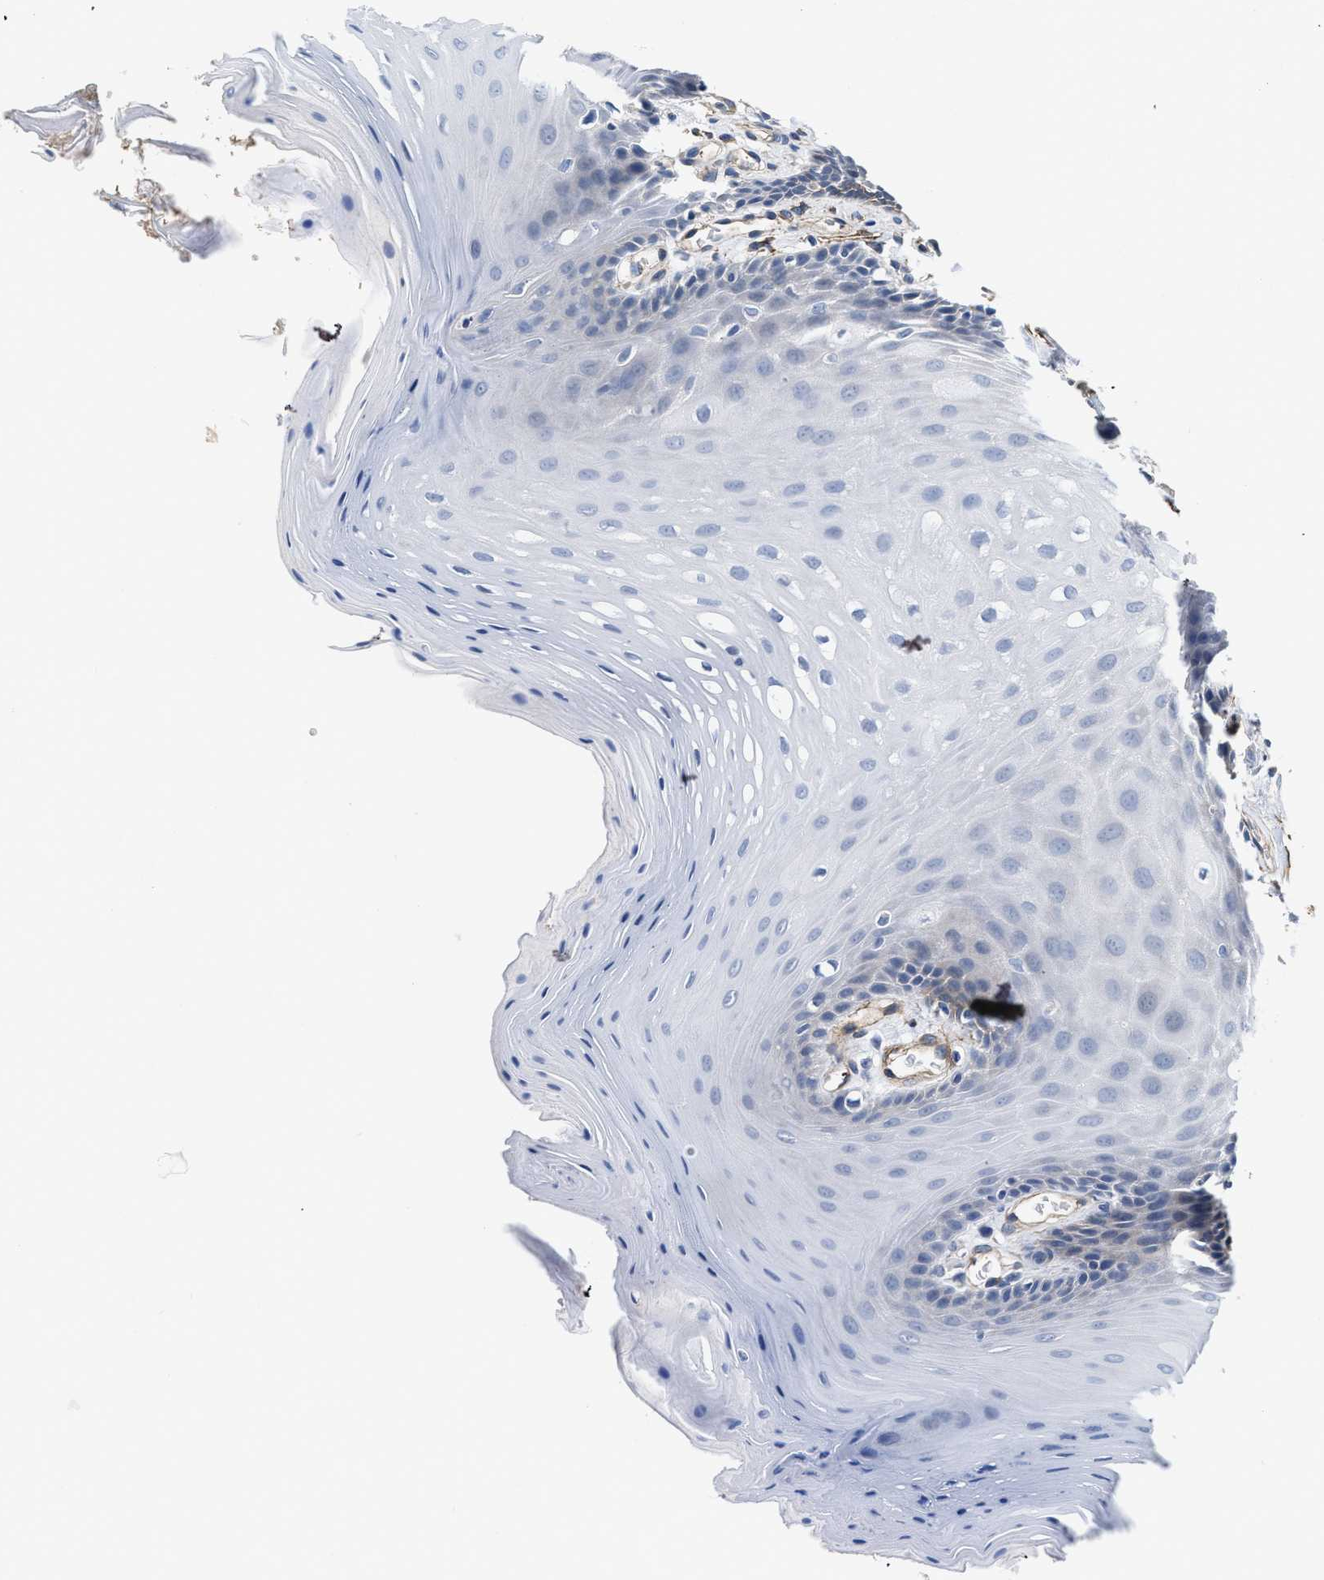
{"staining": {"intensity": "negative", "quantity": "none", "location": "none"}, "tissue": "oral mucosa", "cell_type": "Squamous epithelial cells", "image_type": "normal", "snomed": [{"axis": "morphology", "description": "Normal tissue, NOS"}, {"axis": "morphology", "description": "Squamous cell carcinoma, NOS"}, {"axis": "topography", "description": "Oral tissue"}, {"axis": "topography", "description": "Head-Neck"}], "caption": "IHC photomicrograph of normal oral mucosa: human oral mucosa stained with DAB exhibits no significant protein staining in squamous epithelial cells.", "gene": "C22orf42", "patient": {"sex": "male", "age": 71}}